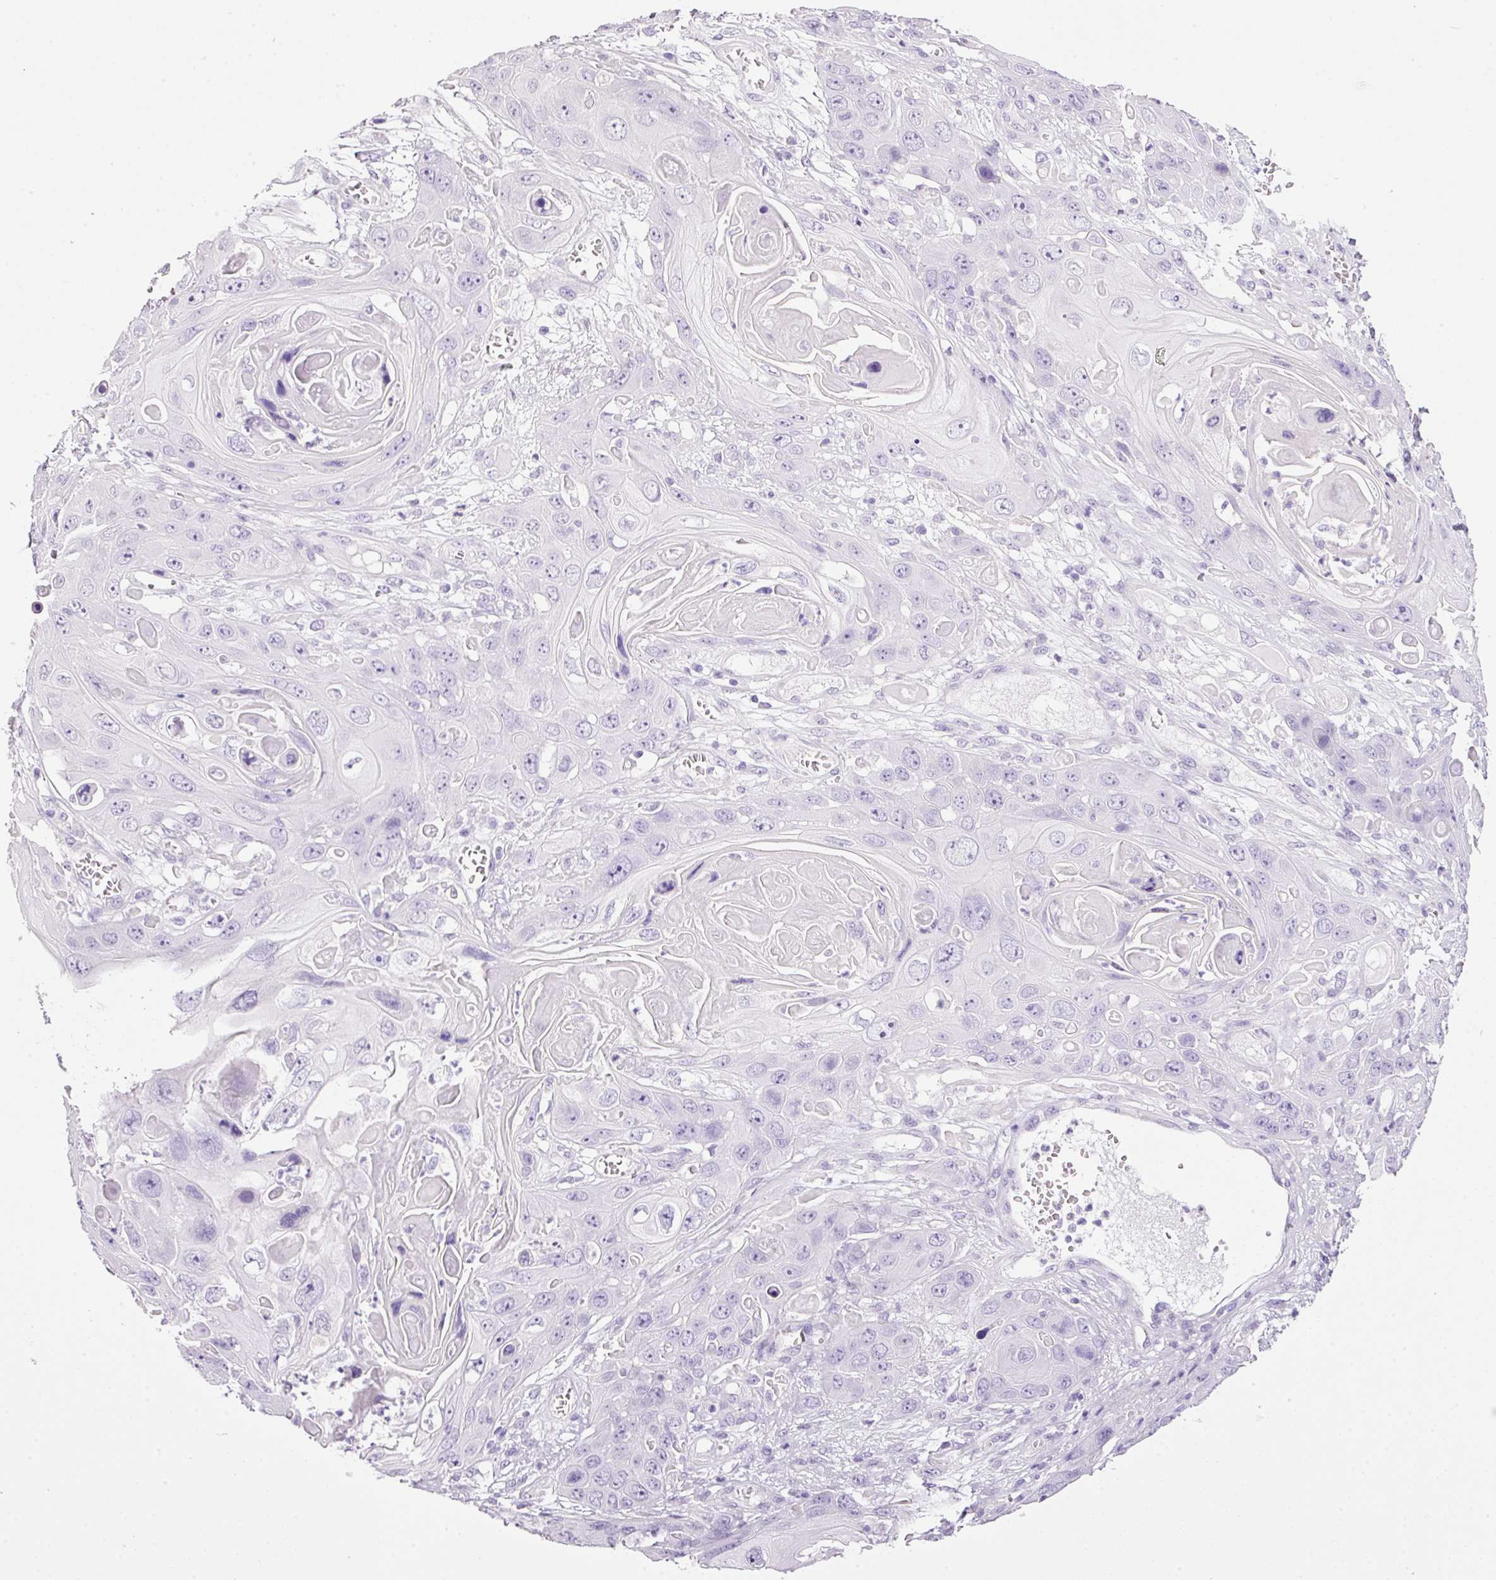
{"staining": {"intensity": "negative", "quantity": "none", "location": "none"}, "tissue": "skin cancer", "cell_type": "Tumor cells", "image_type": "cancer", "snomed": [{"axis": "morphology", "description": "Squamous cell carcinoma, NOS"}, {"axis": "topography", "description": "Skin"}], "caption": "Immunohistochemistry (IHC) photomicrograph of neoplastic tissue: skin cancer (squamous cell carcinoma) stained with DAB (3,3'-diaminobenzidine) shows no significant protein expression in tumor cells. Brightfield microscopy of immunohistochemistry (IHC) stained with DAB (3,3'-diaminobenzidine) (brown) and hematoxylin (blue), captured at high magnification.", "gene": "BSND", "patient": {"sex": "male", "age": 55}}